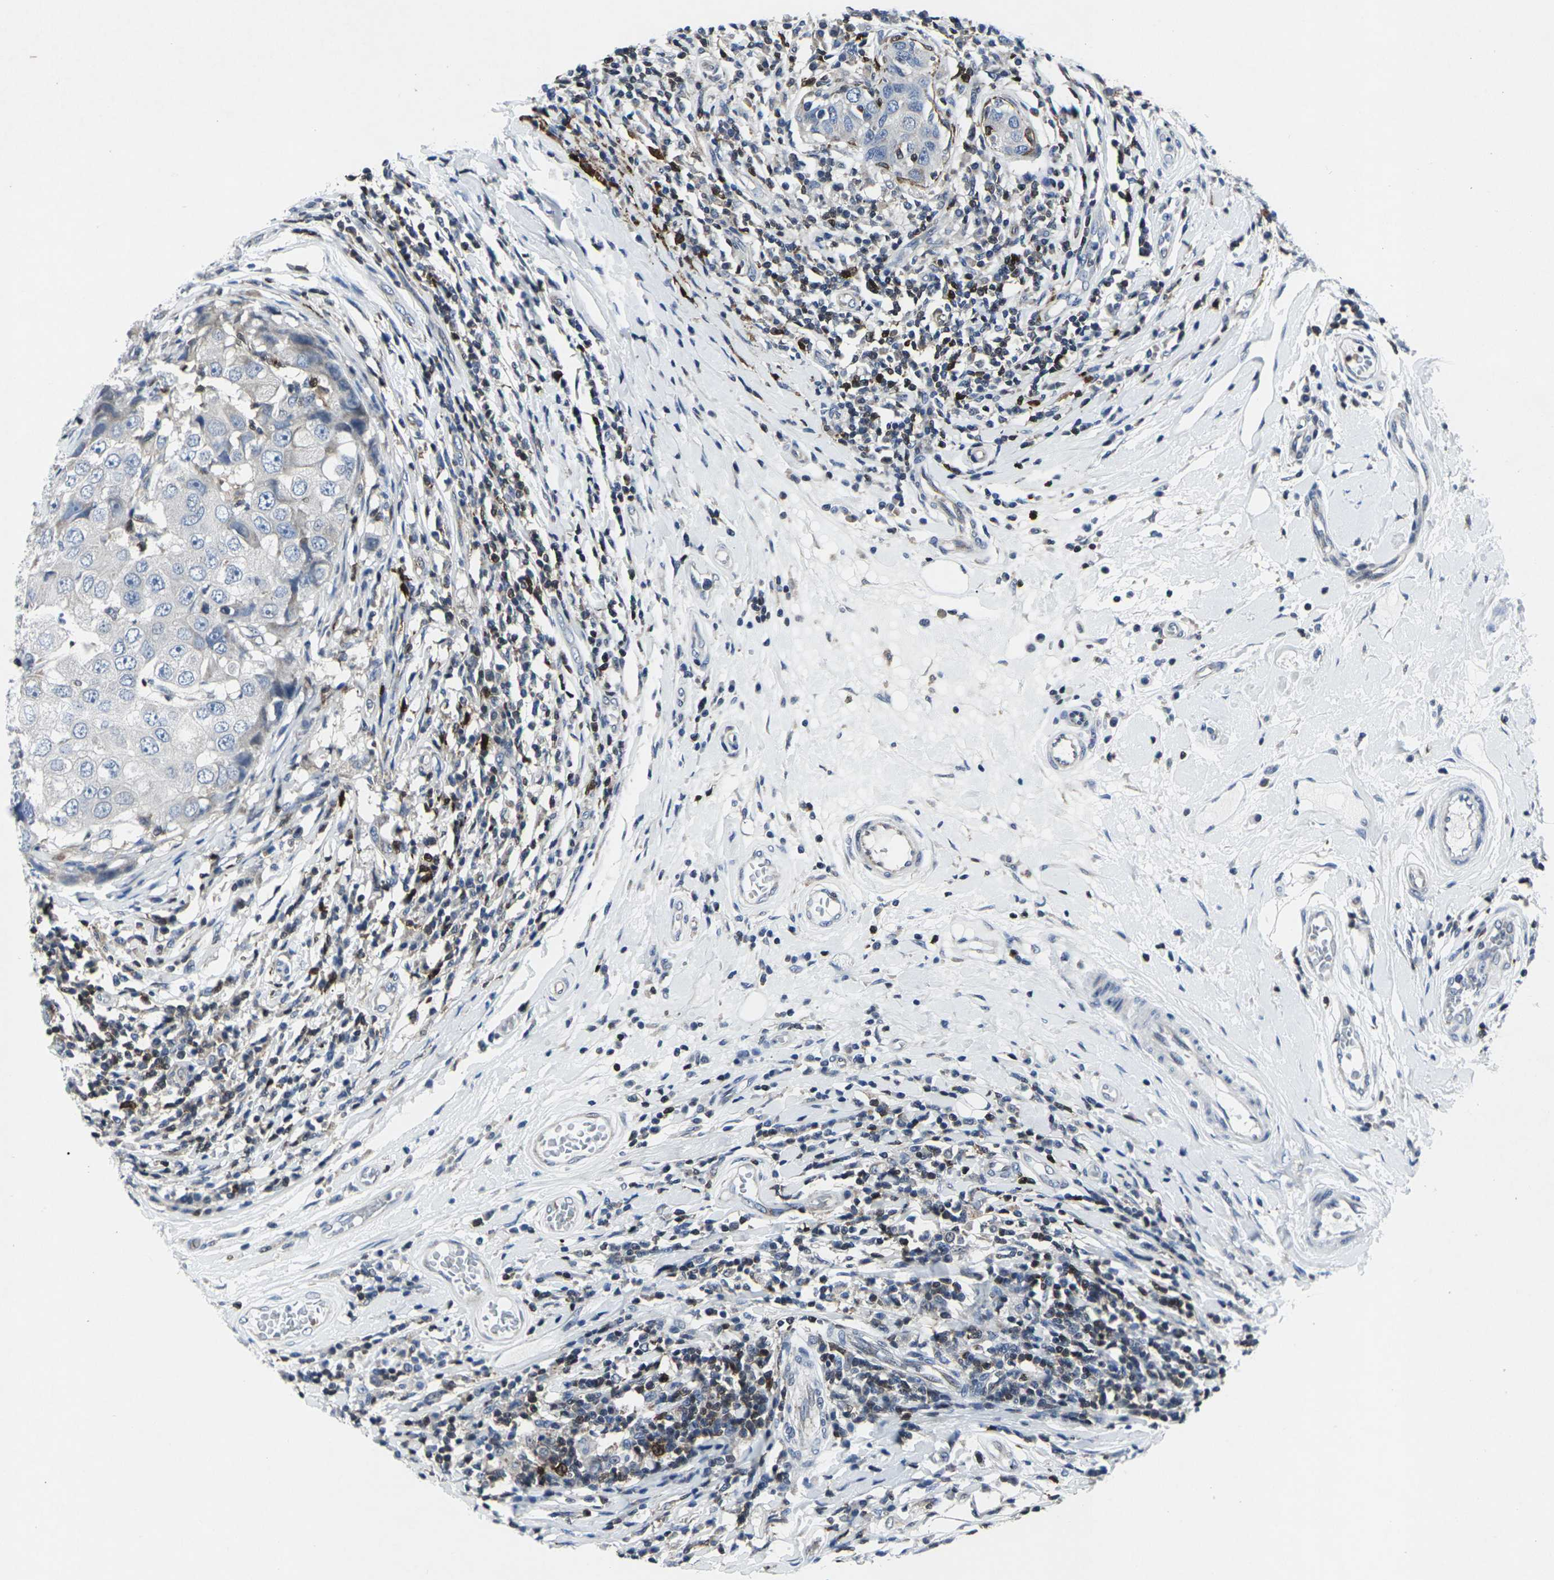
{"staining": {"intensity": "negative", "quantity": "none", "location": "none"}, "tissue": "breast cancer", "cell_type": "Tumor cells", "image_type": "cancer", "snomed": [{"axis": "morphology", "description": "Duct carcinoma"}, {"axis": "topography", "description": "Breast"}], "caption": "DAB immunohistochemical staining of human breast cancer displays no significant staining in tumor cells. (DAB IHC, high magnification).", "gene": "STAT4", "patient": {"sex": "female", "age": 27}}